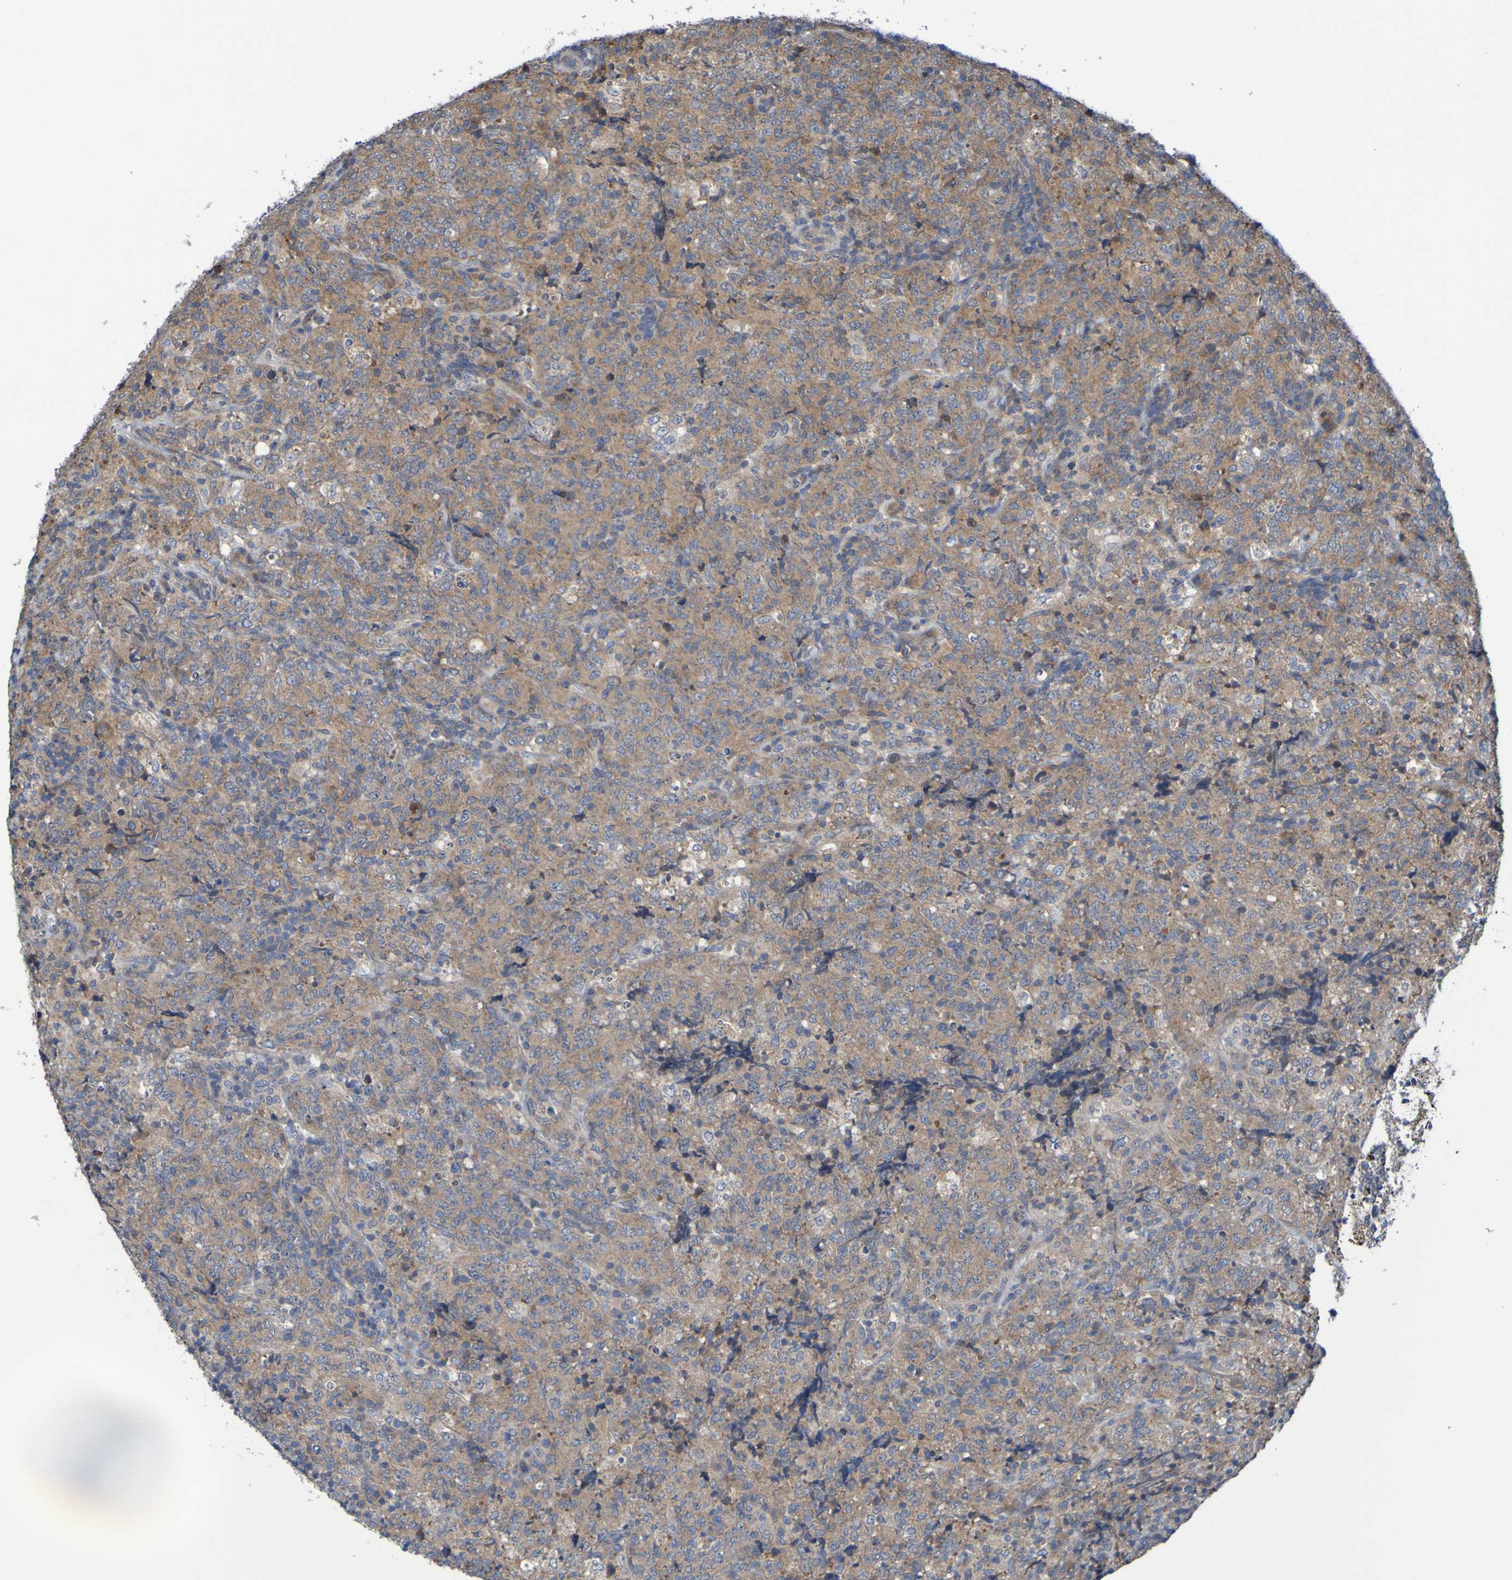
{"staining": {"intensity": "moderate", "quantity": ">75%", "location": "cytoplasmic/membranous"}, "tissue": "lymphoma", "cell_type": "Tumor cells", "image_type": "cancer", "snomed": [{"axis": "morphology", "description": "Malignant lymphoma, non-Hodgkin's type, High grade"}, {"axis": "topography", "description": "Tonsil"}], "caption": "Moderate cytoplasmic/membranous protein expression is present in approximately >75% of tumor cells in lymphoma.", "gene": "SDK1", "patient": {"sex": "female", "age": 36}}